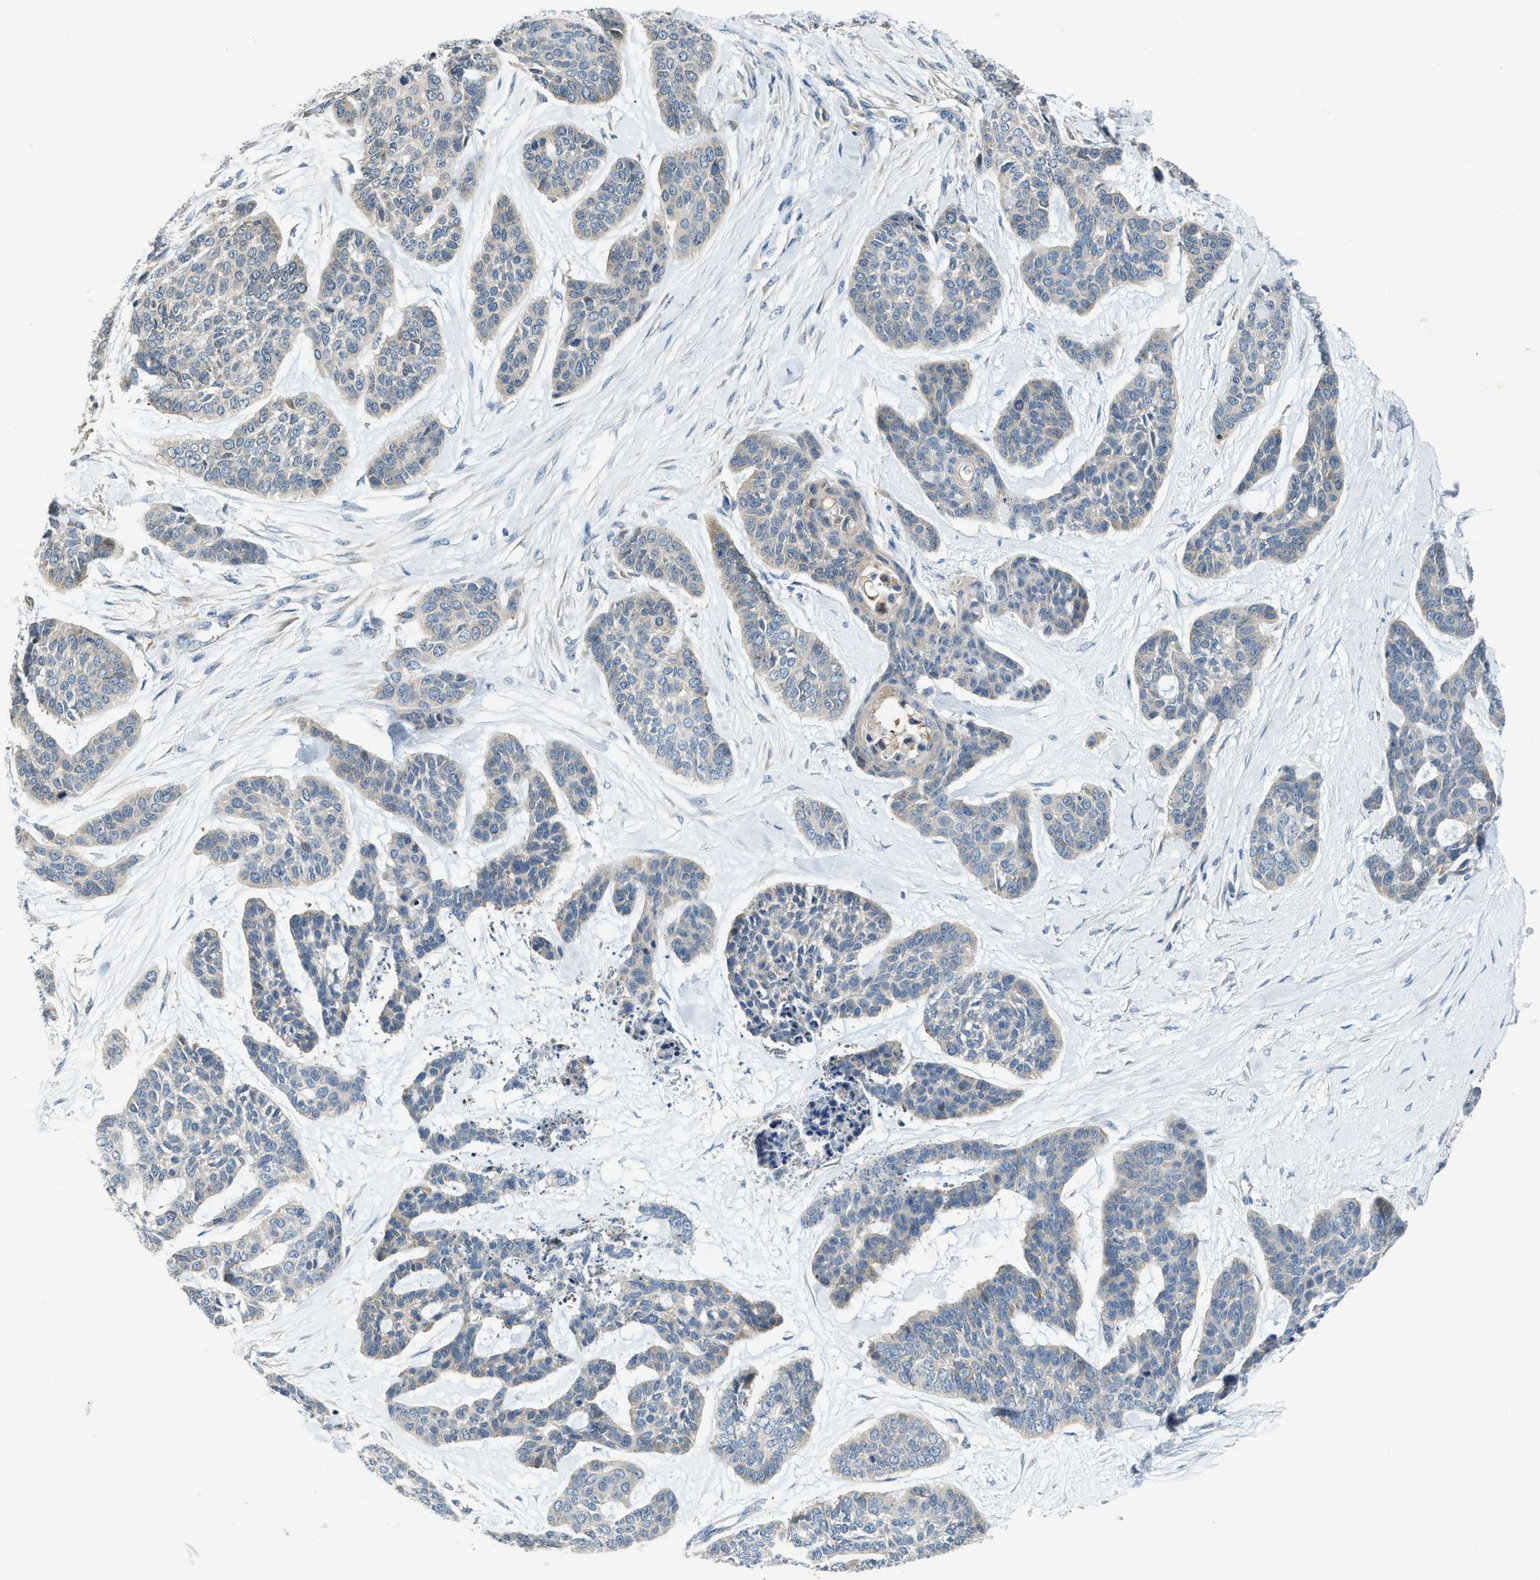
{"staining": {"intensity": "negative", "quantity": "none", "location": "none"}, "tissue": "skin cancer", "cell_type": "Tumor cells", "image_type": "cancer", "snomed": [{"axis": "morphology", "description": "Basal cell carcinoma"}, {"axis": "topography", "description": "Skin"}], "caption": "IHC of skin basal cell carcinoma displays no expression in tumor cells.", "gene": "KLHDC10", "patient": {"sex": "female", "age": 64}}